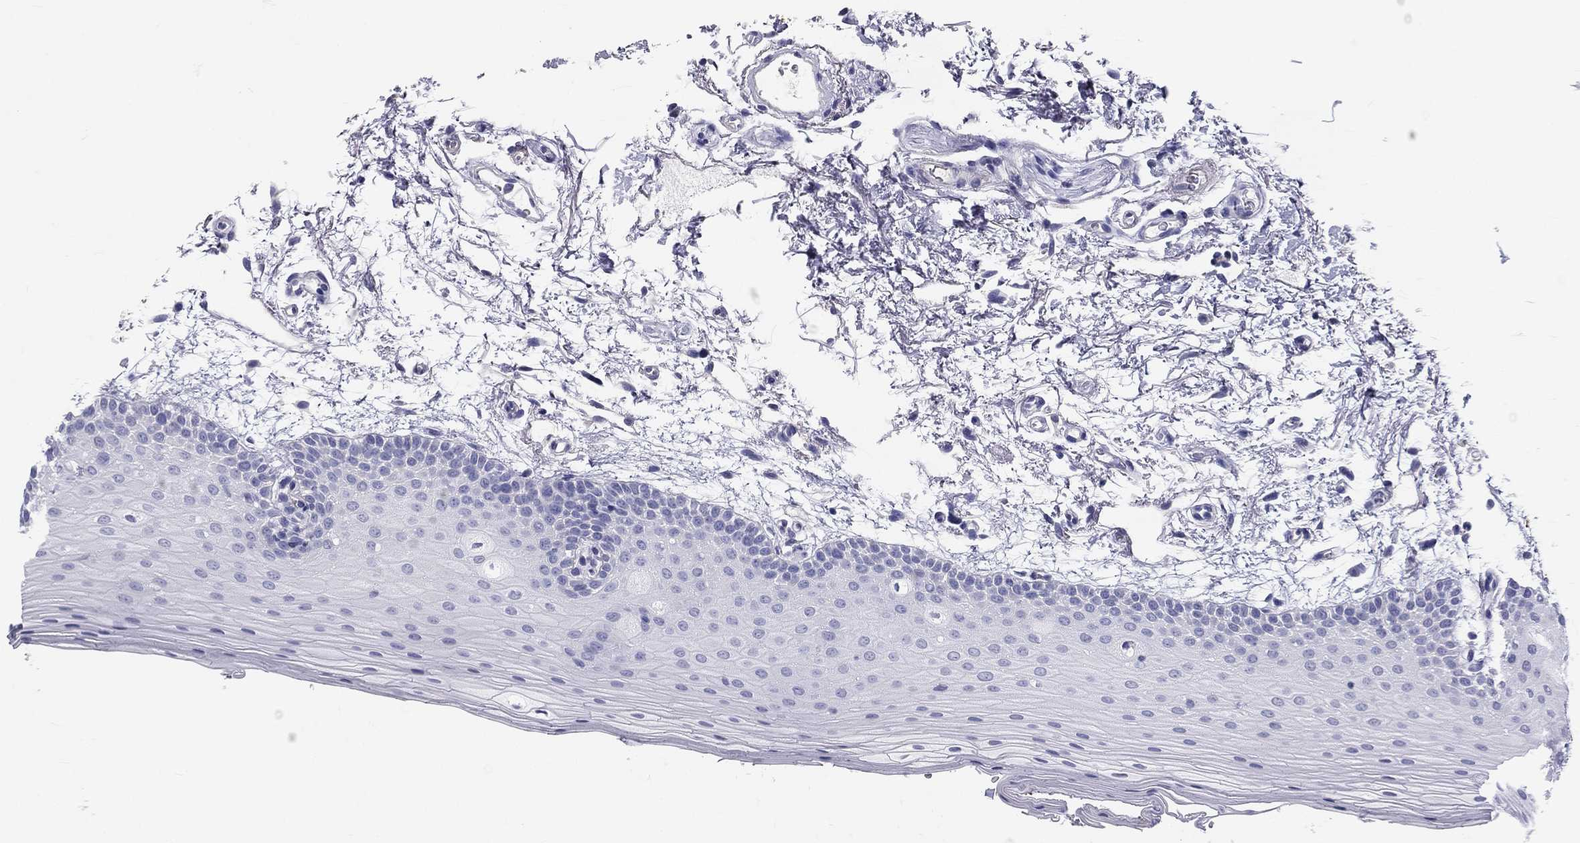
{"staining": {"intensity": "negative", "quantity": "none", "location": "none"}, "tissue": "oral mucosa", "cell_type": "Squamous epithelial cells", "image_type": "normal", "snomed": [{"axis": "morphology", "description": "Normal tissue, NOS"}, {"axis": "topography", "description": "Oral tissue"}, {"axis": "topography", "description": "Tounge, NOS"}], "caption": "An immunohistochemistry (IHC) photomicrograph of benign oral mucosa is shown. There is no staining in squamous epithelial cells of oral mucosa. Brightfield microscopy of IHC stained with DAB (brown) and hematoxylin (blue), captured at high magnification.", "gene": "DNALI1", "patient": {"sex": "female", "age": 86}}